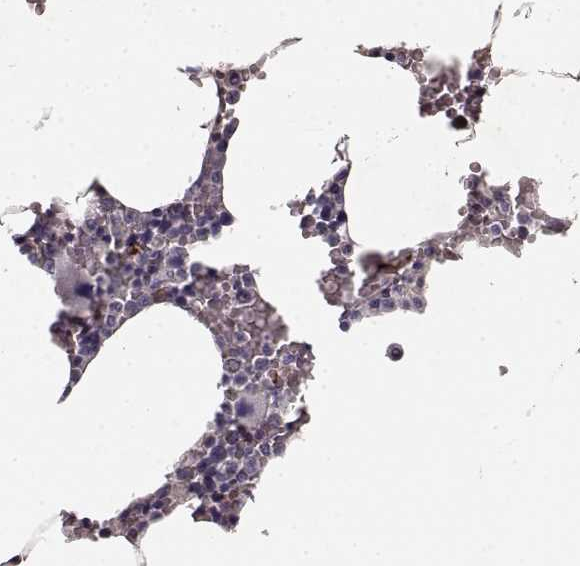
{"staining": {"intensity": "moderate", "quantity": "<25%", "location": "cytoplasmic/membranous"}, "tissue": "bone marrow", "cell_type": "Hematopoietic cells", "image_type": "normal", "snomed": [{"axis": "morphology", "description": "Normal tissue, NOS"}, {"axis": "topography", "description": "Bone marrow"}], "caption": "A low amount of moderate cytoplasmic/membranous staining is present in about <25% of hematopoietic cells in unremarkable bone marrow.", "gene": "CCNF", "patient": {"sex": "female", "age": 52}}